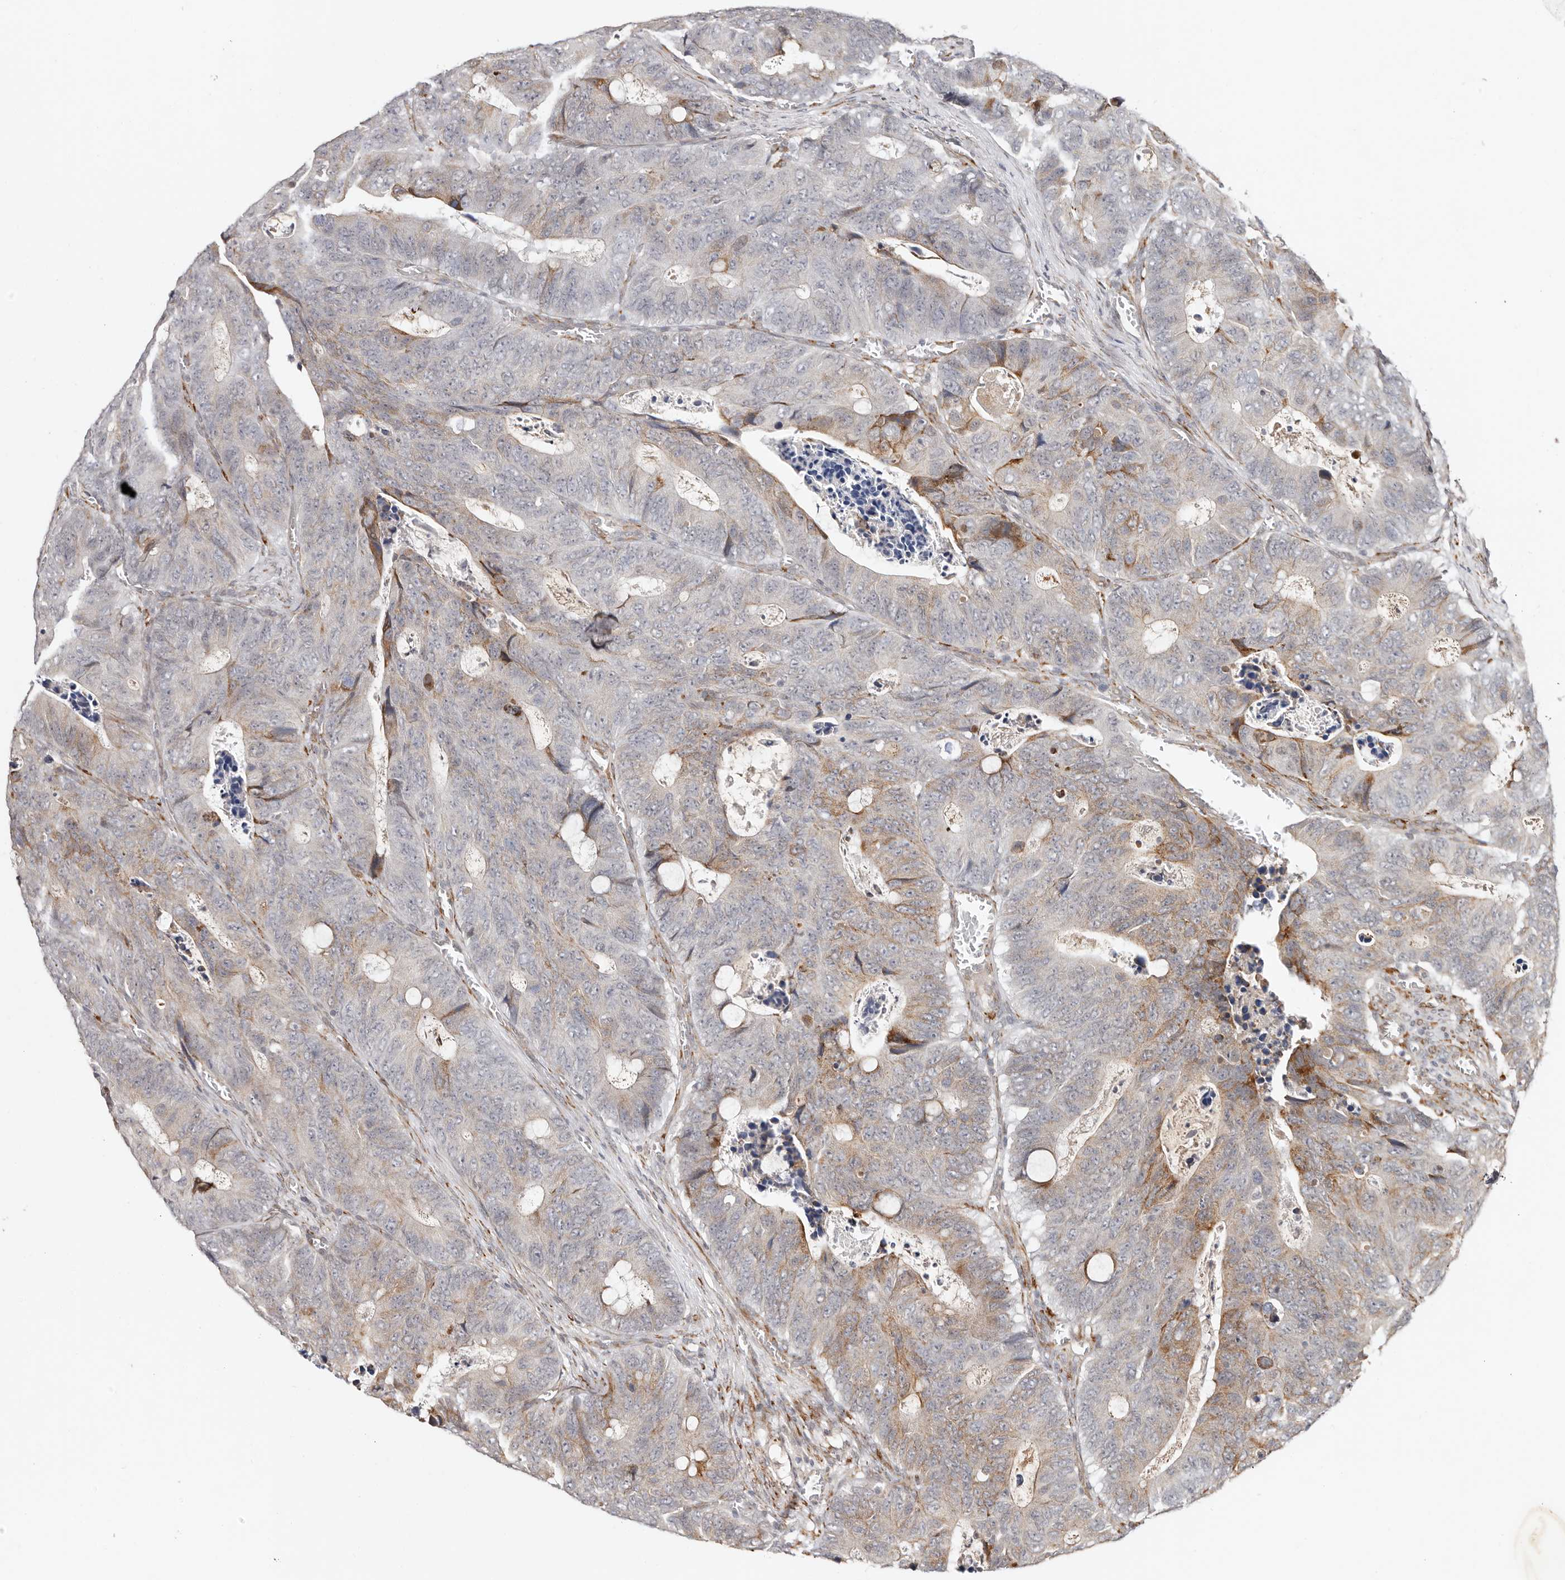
{"staining": {"intensity": "moderate", "quantity": "<25%", "location": "cytoplasmic/membranous"}, "tissue": "colorectal cancer", "cell_type": "Tumor cells", "image_type": "cancer", "snomed": [{"axis": "morphology", "description": "Adenocarcinoma, NOS"}, {"axis": "topography", "description": "Colon"}], "caption": "Immunohistochemical staining of human adenocarcinoma (colorectal) displays low levels of moderate cytoplasmic/membranous protein expression in approximately <25% of tumor cells.", "gene": "BCL2L15", "patient": {"sex": "male", "age": 87}}